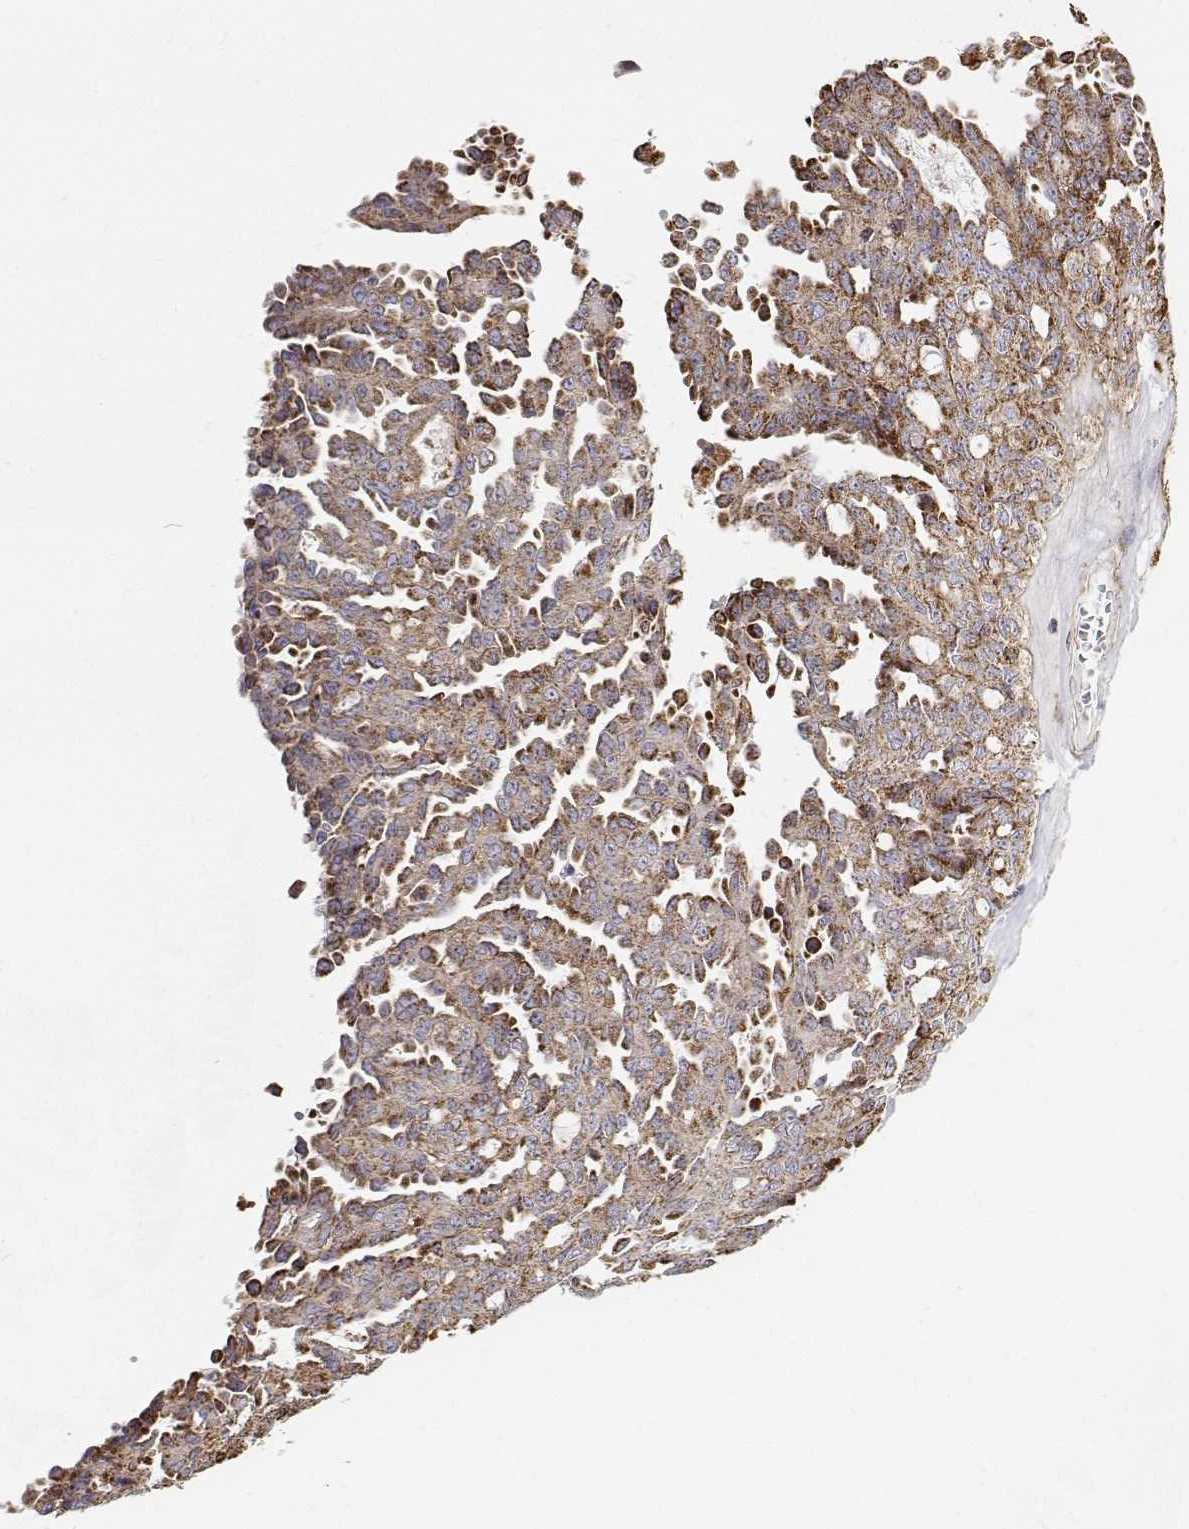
{"staining": {"intensity": "moderate", "quantity": "25%-75%", "location": "cytoplasmic/membranous"}, "tissue": "ovarian cancer", "cell_type": "Tumor cells", "image_type": "cancer", "snomed": [{"axis": "morphology", "description": "Cystadenocarcinoma, serous, NOS"}, {"axis": "topography", "description": "Ovary"}], "caption": "Immunohistochemical staining of serous cystadenocarcinoma (ovarian) reveals medium levels of moderate cytoplasmic/membranous staining in about 25%-75% of tumor cells.", "gene": "SPICE1", "patient": {"sex": "female", "age": 71}}